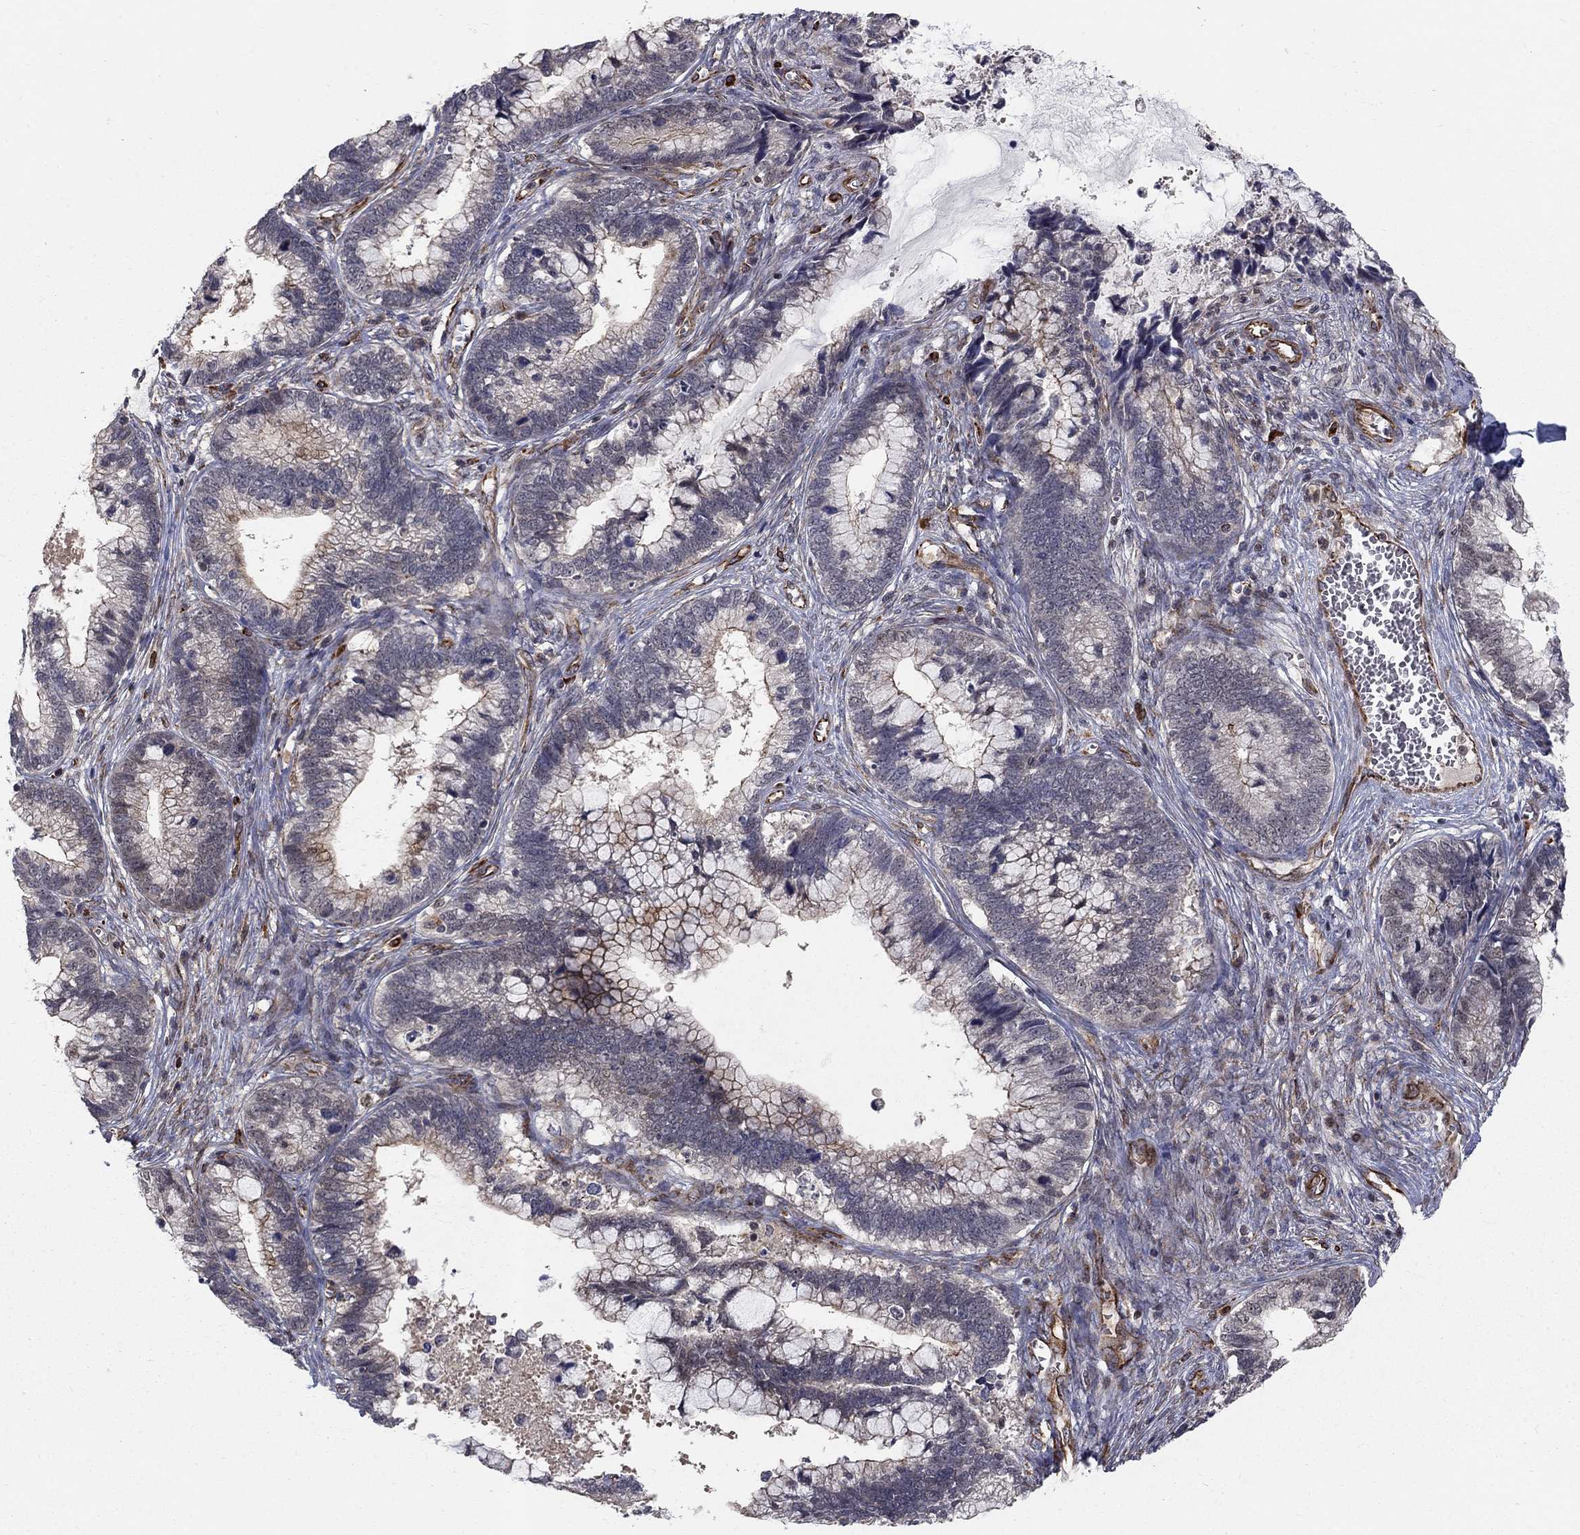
{"staining": {"intensity": "negative", "quantity": "none", "location": "none"}, "tissue": "cervical cancer", "cell_type": "Tumor cells", "image_type": "cancer", "snomed": [{"axis": "morphology", "description": "Adenocarcinoma, NOS"}, {"axis": "topography", "description": "Cervix"}], "caption": "This micrograph is of adenocarcinoma (cervical) stained with immunohistochemistry to label a protein in brown with the nuclei are counter-stained blue. There is no expression in tumor cells.", "gene": "MSRA", "patient": {"sex": "female", "age": 44}}